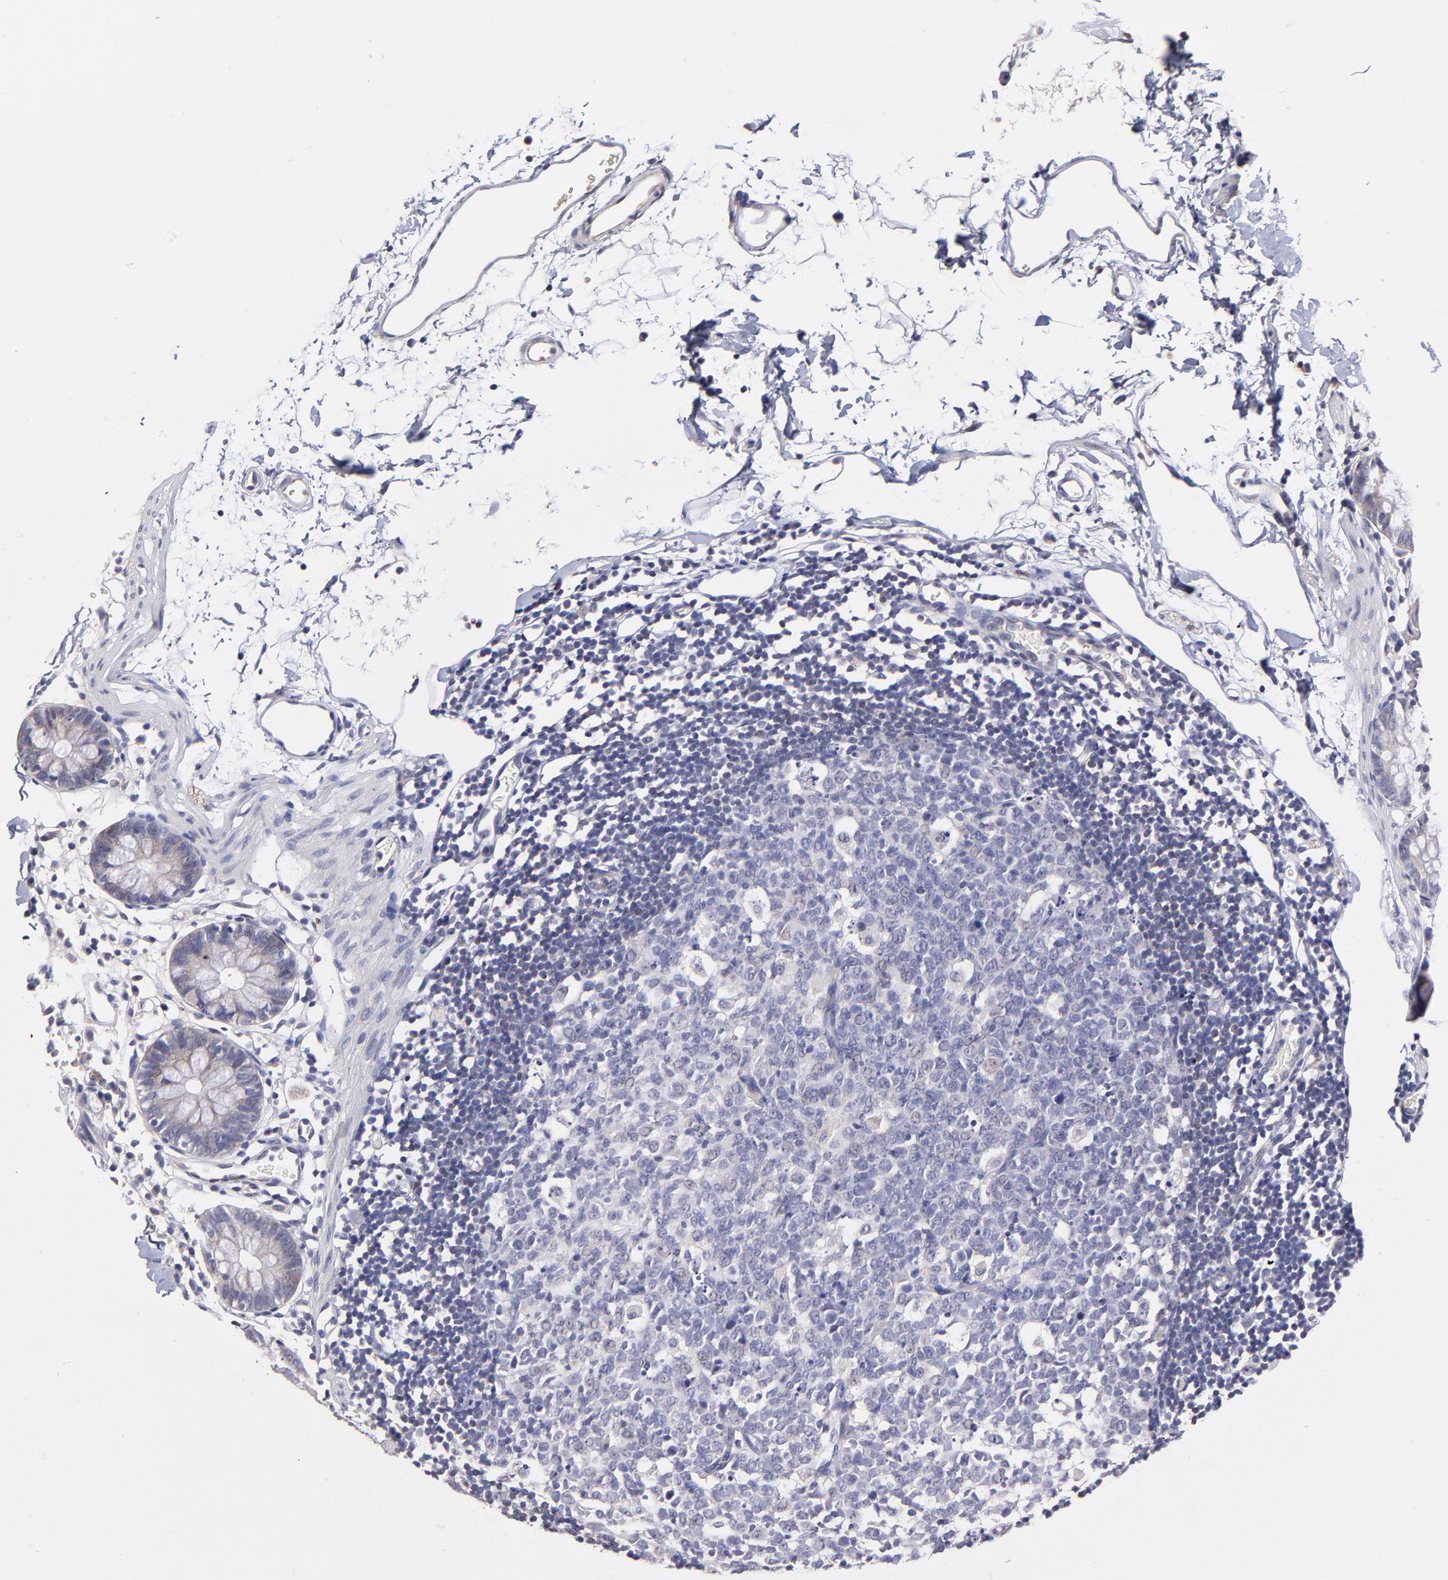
{"staining": {"intensity": "negative", "quantity": "none", "location": "none"}, "tissue": "colon", "cell_type": "Endothelial cells", "image_type": "normal", "snomed": [{"axis": "morphology", "description": "Normal tissue, NOS"}, {"axis": "topography", "description": "Colon"}], "caption": "Endothelial cells are negative for brown protein staining in normal colon. The staining is performed using DAB (3,3'-diaminobenzidine) brown chromogen with nuclei counter-stained in using hematoxylin.", "gene": "BTG2", "patient": {"sex": "male", "age": 14}}